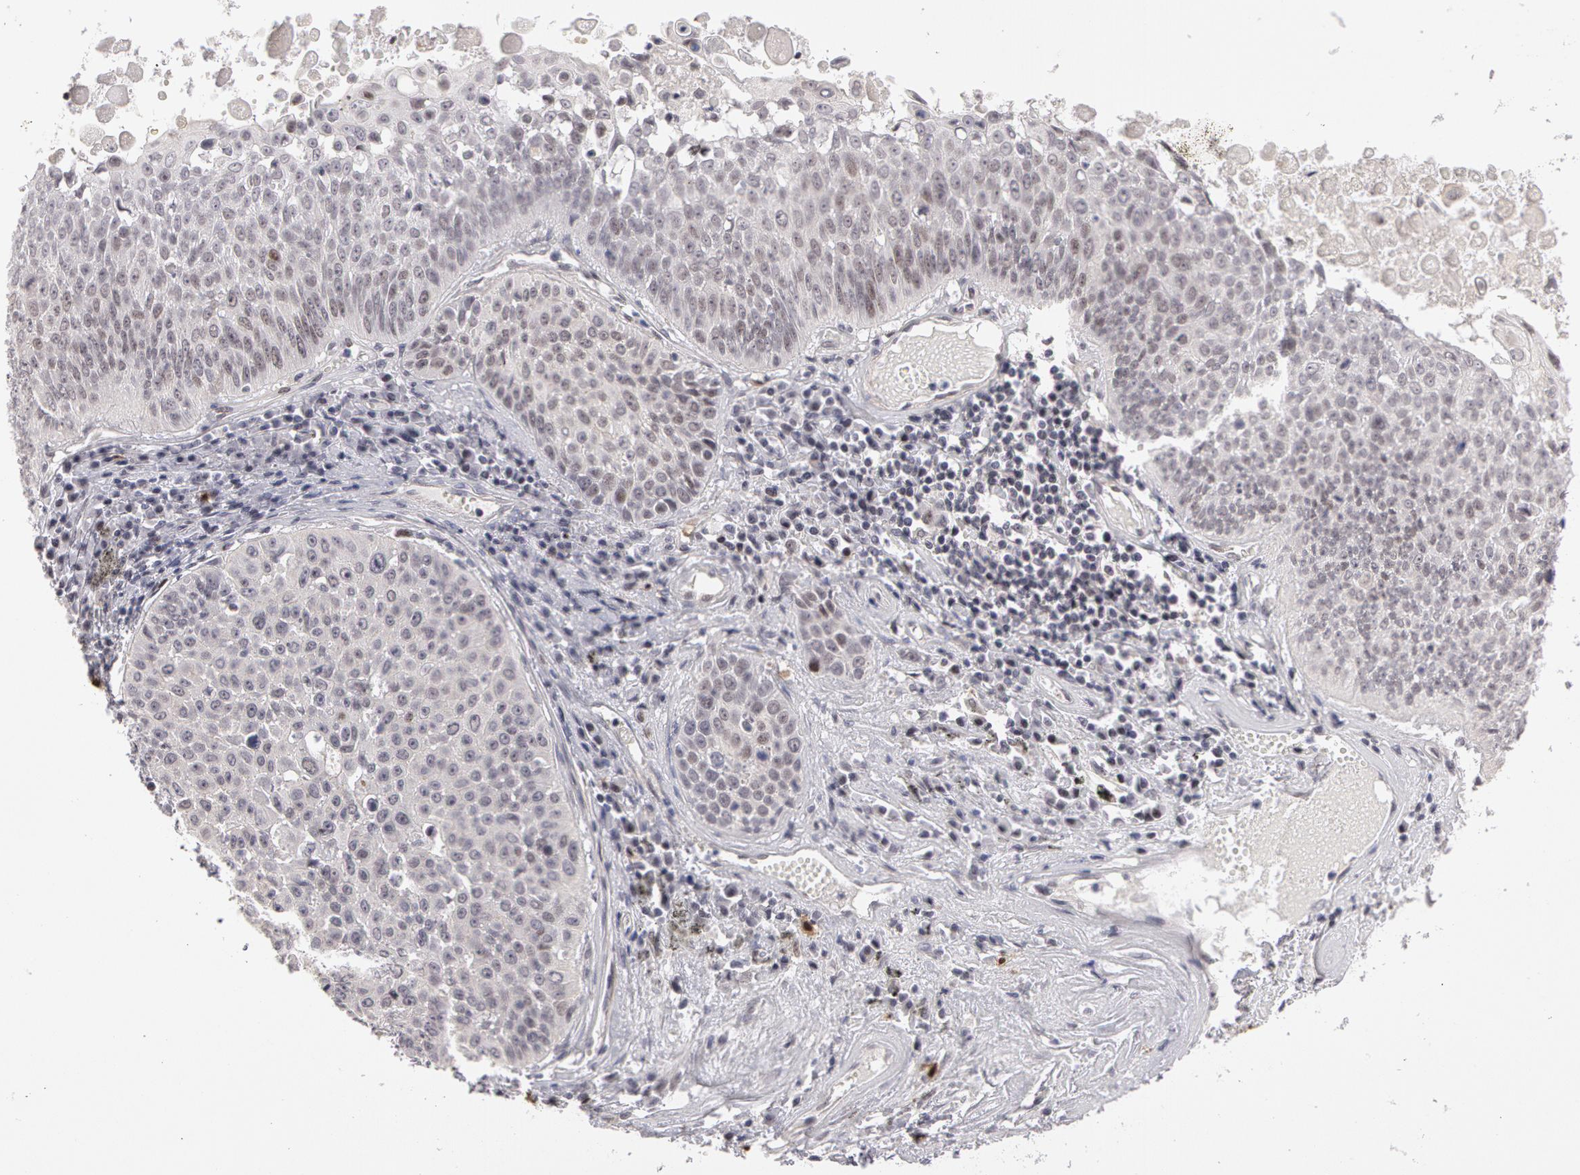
{"staining": {"intensity": "negative", "quantity": "none", "location": "none"}, "tissue": "lung cancer", "cell_type": "Tumor cells", "image_type": "cancer", "snomed": [{"axis": "morphology", "description": "Adenocarcinoma, NOS"}, {"axis": "topography", "description": "Lung"}], "caption": "An image of lung cancer (adenocarcinoma) stained for a protein demonstrates no brown staining in tumor cells.", "gene": "PRICKLE1", "patient": {"sex": "male", "age": 60}}